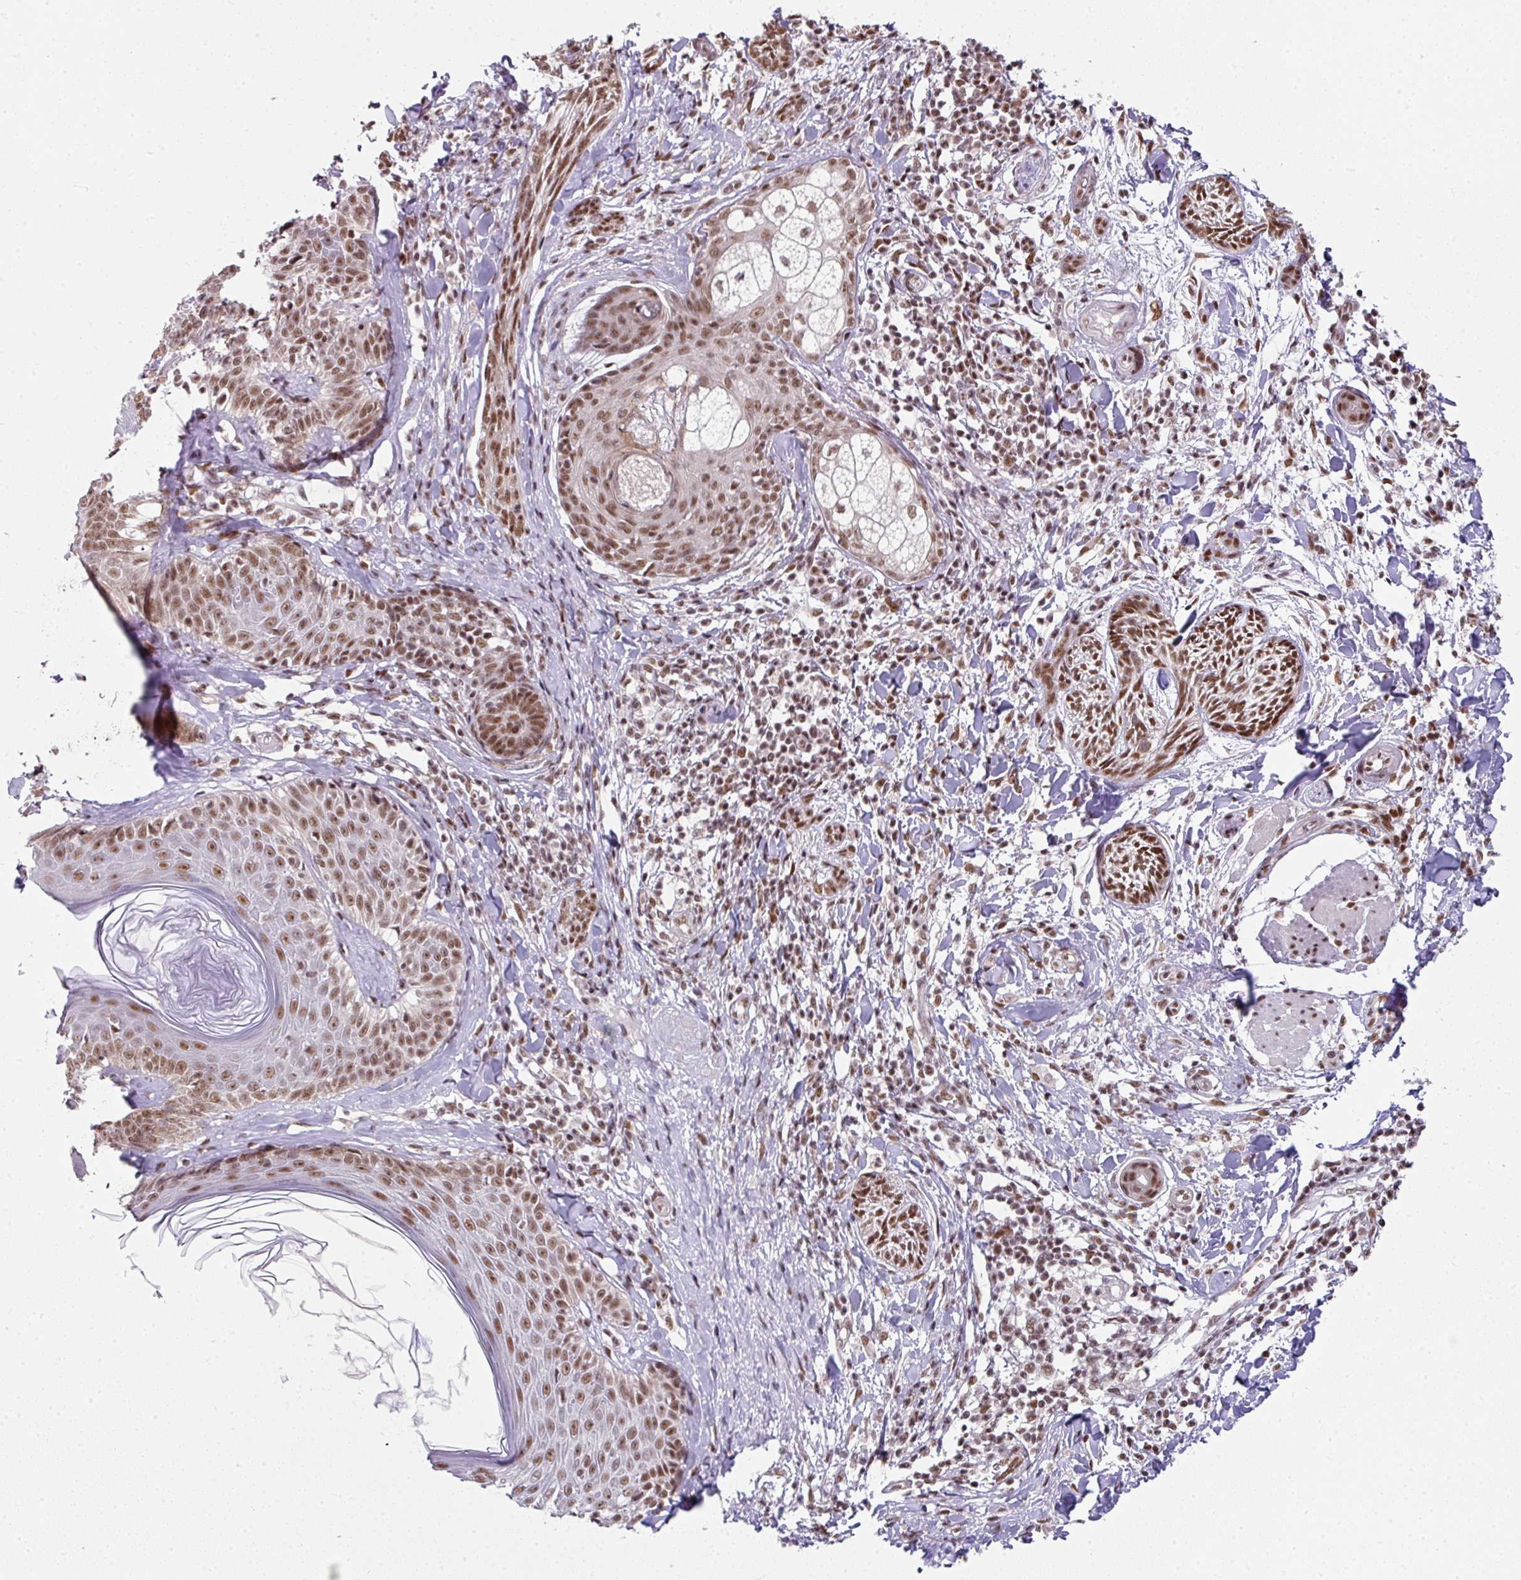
{"staining": {"intensity": "moderate", "quantity": ">75%", "location": "nuclear"}, "tissue": "skin cancer", "cell_type": "Tumor cells", "image_type": "cancer", "snomed": [{"axis": "morphology", "description": "Basal cell carcinoma"}, {"axis": "topography", "description": "Skin"}], "caption": "The immunohistochemical stain labels moderate nuclear positivity in tumor cells of basal cell carcinoma (skin) tissue. The protein is shown in brown color, while the nuclei are stained blue.", "gene": "NFYA", "patient": {"sex": "male", "age": 73}}